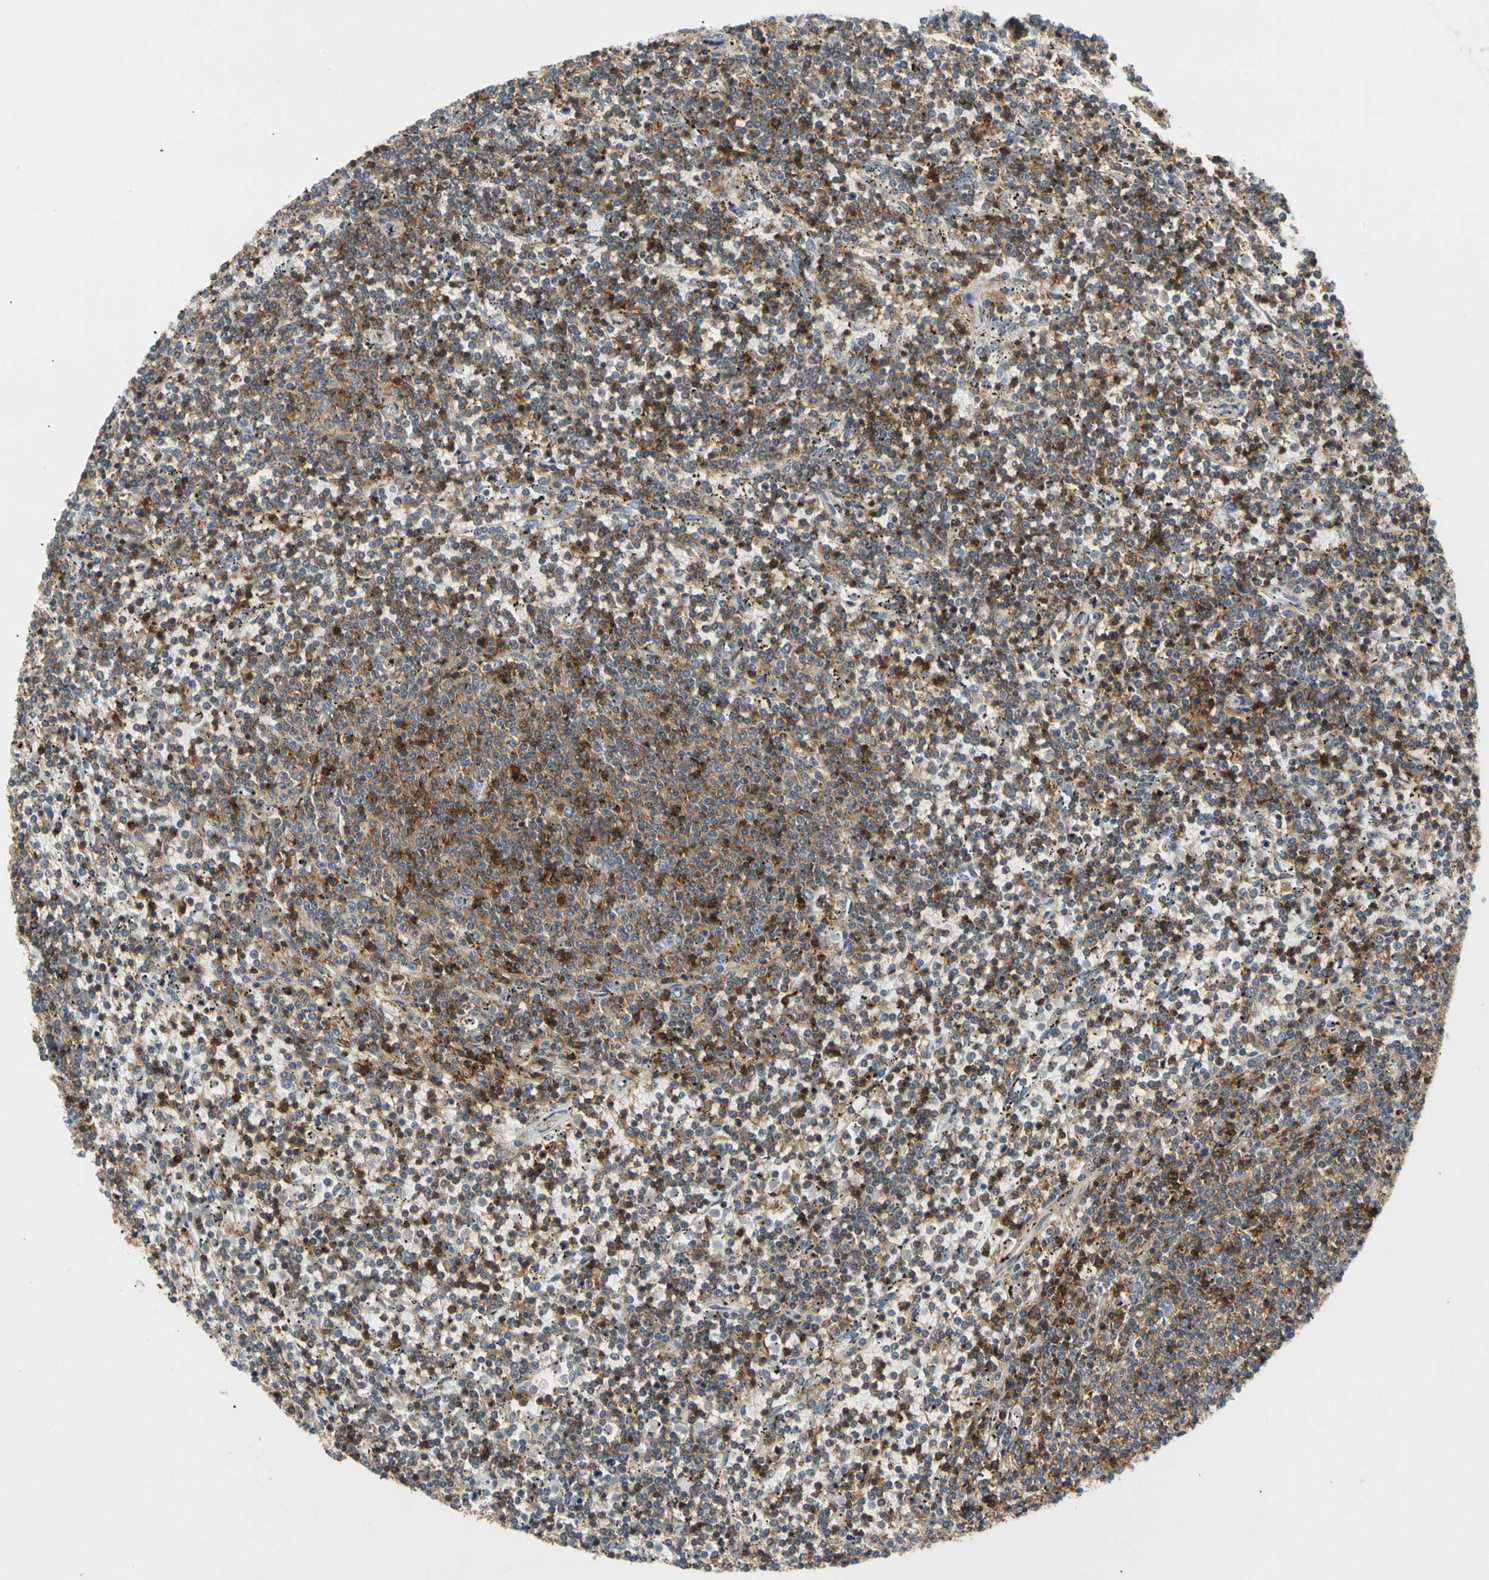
{"staining": {"intensity": "moderate", "quantity": ">75%", "location": "cytoplasmic/membranous"}, "tissue": "lymphoma", "cell_type": "Tumor cells", "image_type": "cancer", "snomed": [{"axis": "morphology", "description": "Malignant lymphoma, non-Hodgkin's type, Low grade"}, {"axis": "topography", "description": "Spleen"}], "caption": "This is an image of immunohistochemistry (IHC) staining of malignant lymphoma, non-Hodgkin's type (low-grade), which shows moderate staining in the cytoplasmic/membranous of tumor cells.", "gene": "TNFRSF18", "patient": {"sex": "female", "age": 50}}